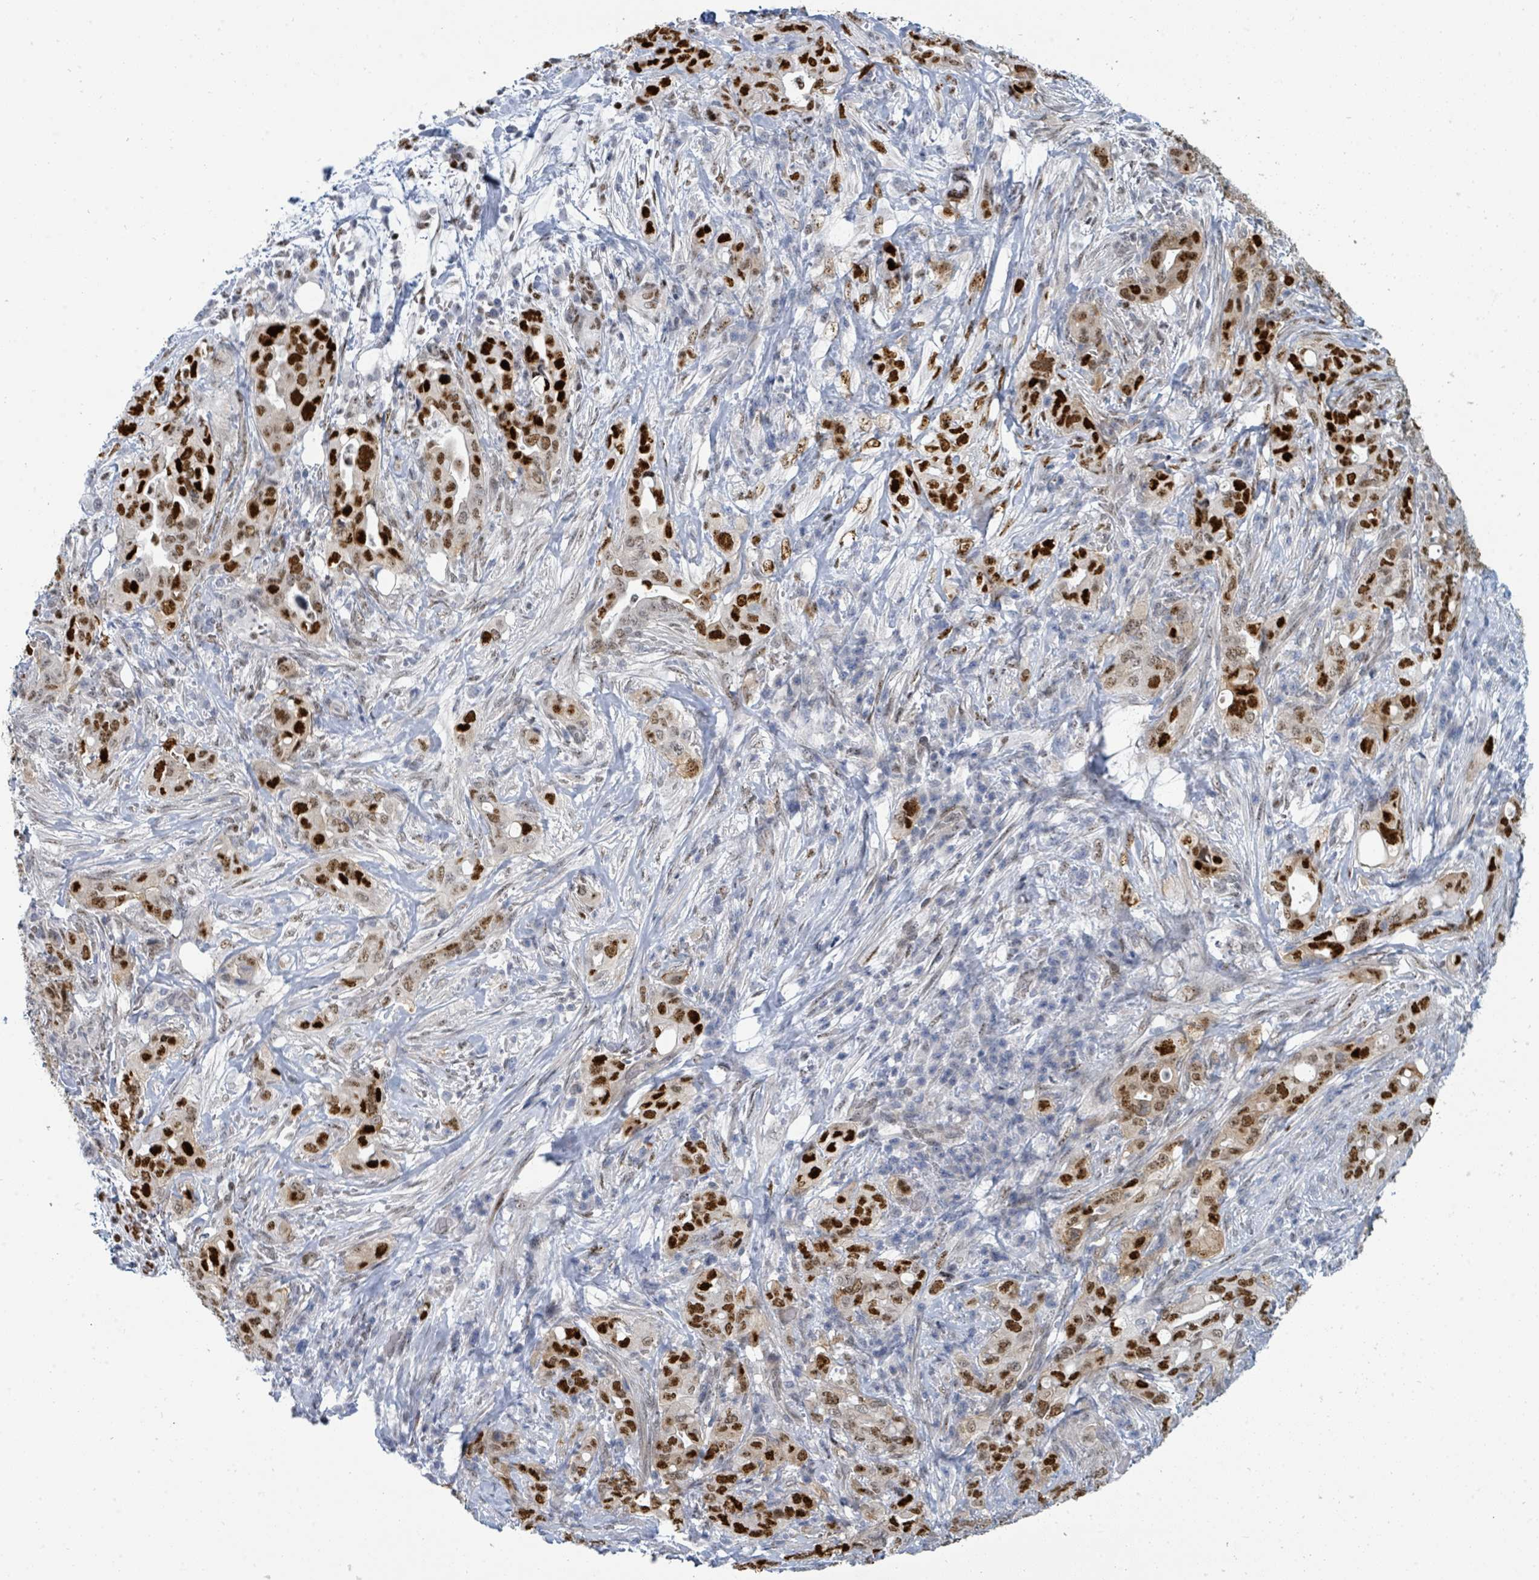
{"staining": {"intensity": "strong", "quantity": ">75%", "location": "nuclear"}, "tissue": "pancreatic cancer", "cell_type": "Tumor cells", "image_type": "cancer", "snomed": [{"axis": "morphology", "description": "Normal tissue, NOS"}, {"axis": "morphology", "description": "Adenocarcinoma, NOS"}, {"axis": "topography", "description": "Lymph node"}, {"axis": "topography", "description": "Pancreas"}], "caption": "Pancreatic adenocarcinoma stained with a brown dye exhibits strong nuclear positive positivity in approximately >75% of tumor cells.", "gene": "SUMO4", "patient": {"sex": "female", "age": 67}}